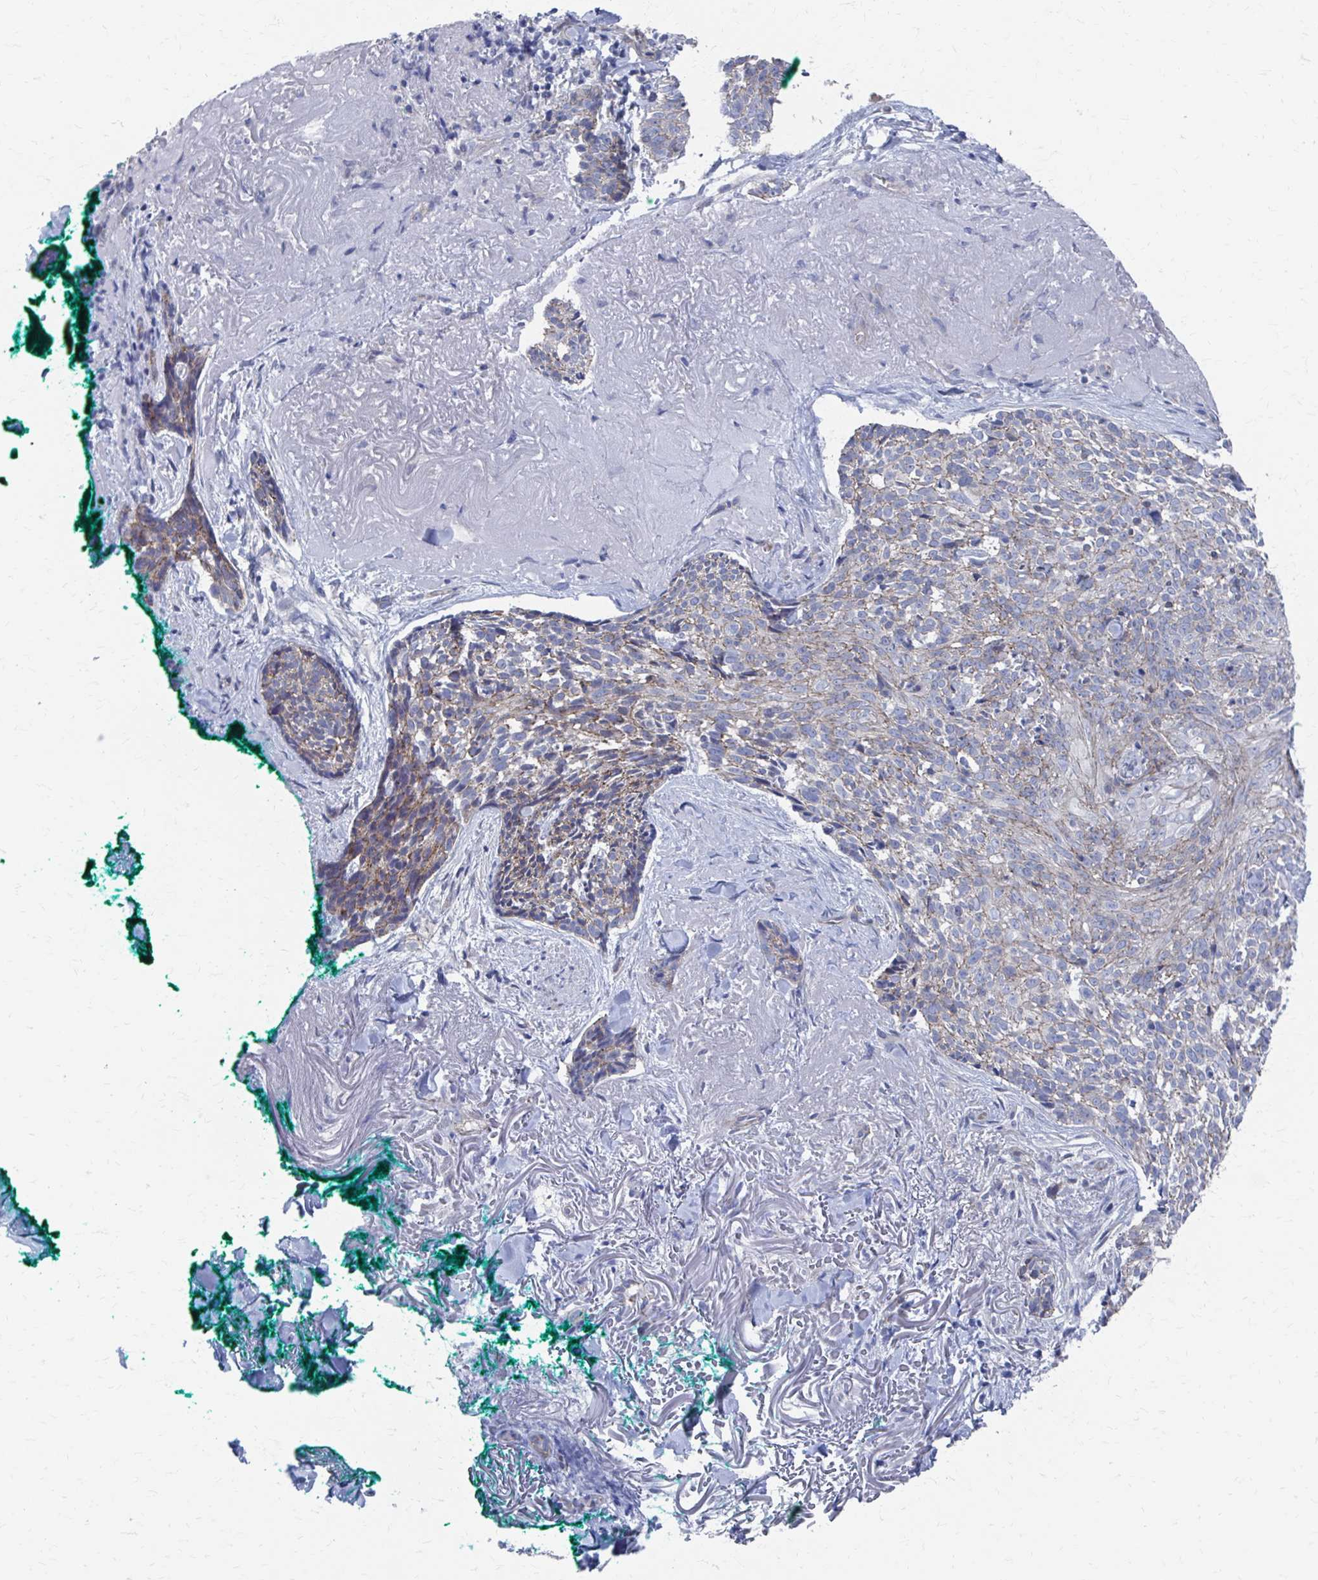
{"staining": {"intensity": "weak", "quantity": "<25%", "location": "cytoplasmic/membranous"}, "tissue": "skin cancer", "cell_type": "Tumor cells", "image_type": "cancer", "snomed": [{"axis": "morphology", "description": "Basal cell carcinoma"}, {"axis": "topography", "description": "Skin"}, {"axis": "topography", "description": "Skin of face"}], "caption": "This micrograph is of skin basal cell carcinoma stained with IHC to label a protein in brown with the nuclei are counter-stained blue. There is no staining in tumor cells.", "gene": "PLEKHG7", "patient": {"sex": "female", "age": 95}}